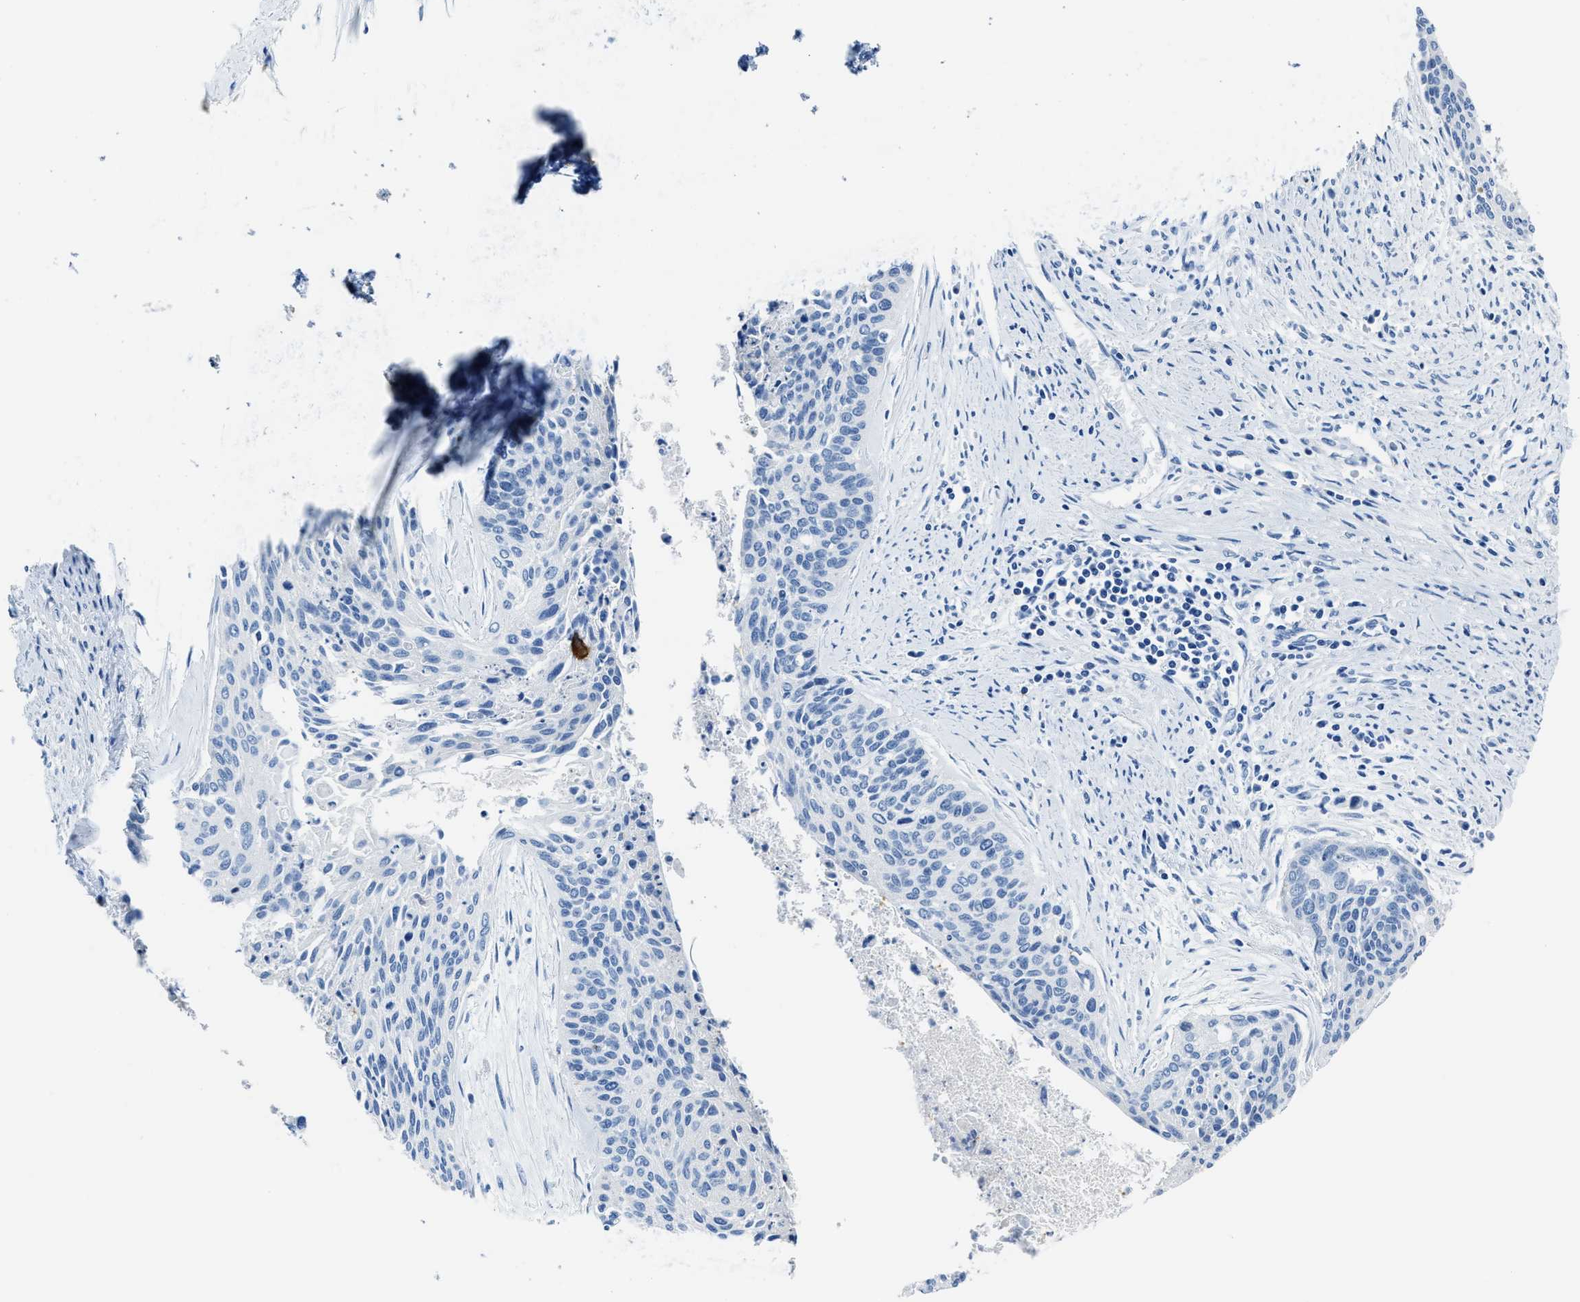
{"staining": {"intensity": "negative", "quantity": "none", "location": "none"}, "tissue": "cervical cancer", "cell_type": "Tumor cells", "image_type": "cancer", "snomed": [{"axis": "morphology", "description": "Squamous cell carcinoma, NOS"}, {"axis": "topography", "description": "Cervix"}], "caption": "Cervical squamous cell carcinoma was stained to show a protein in brown. There is no significant positivity in tumor cells.", "gene": "ASZ1", "patient": {"sex": "female", "age": 55}}